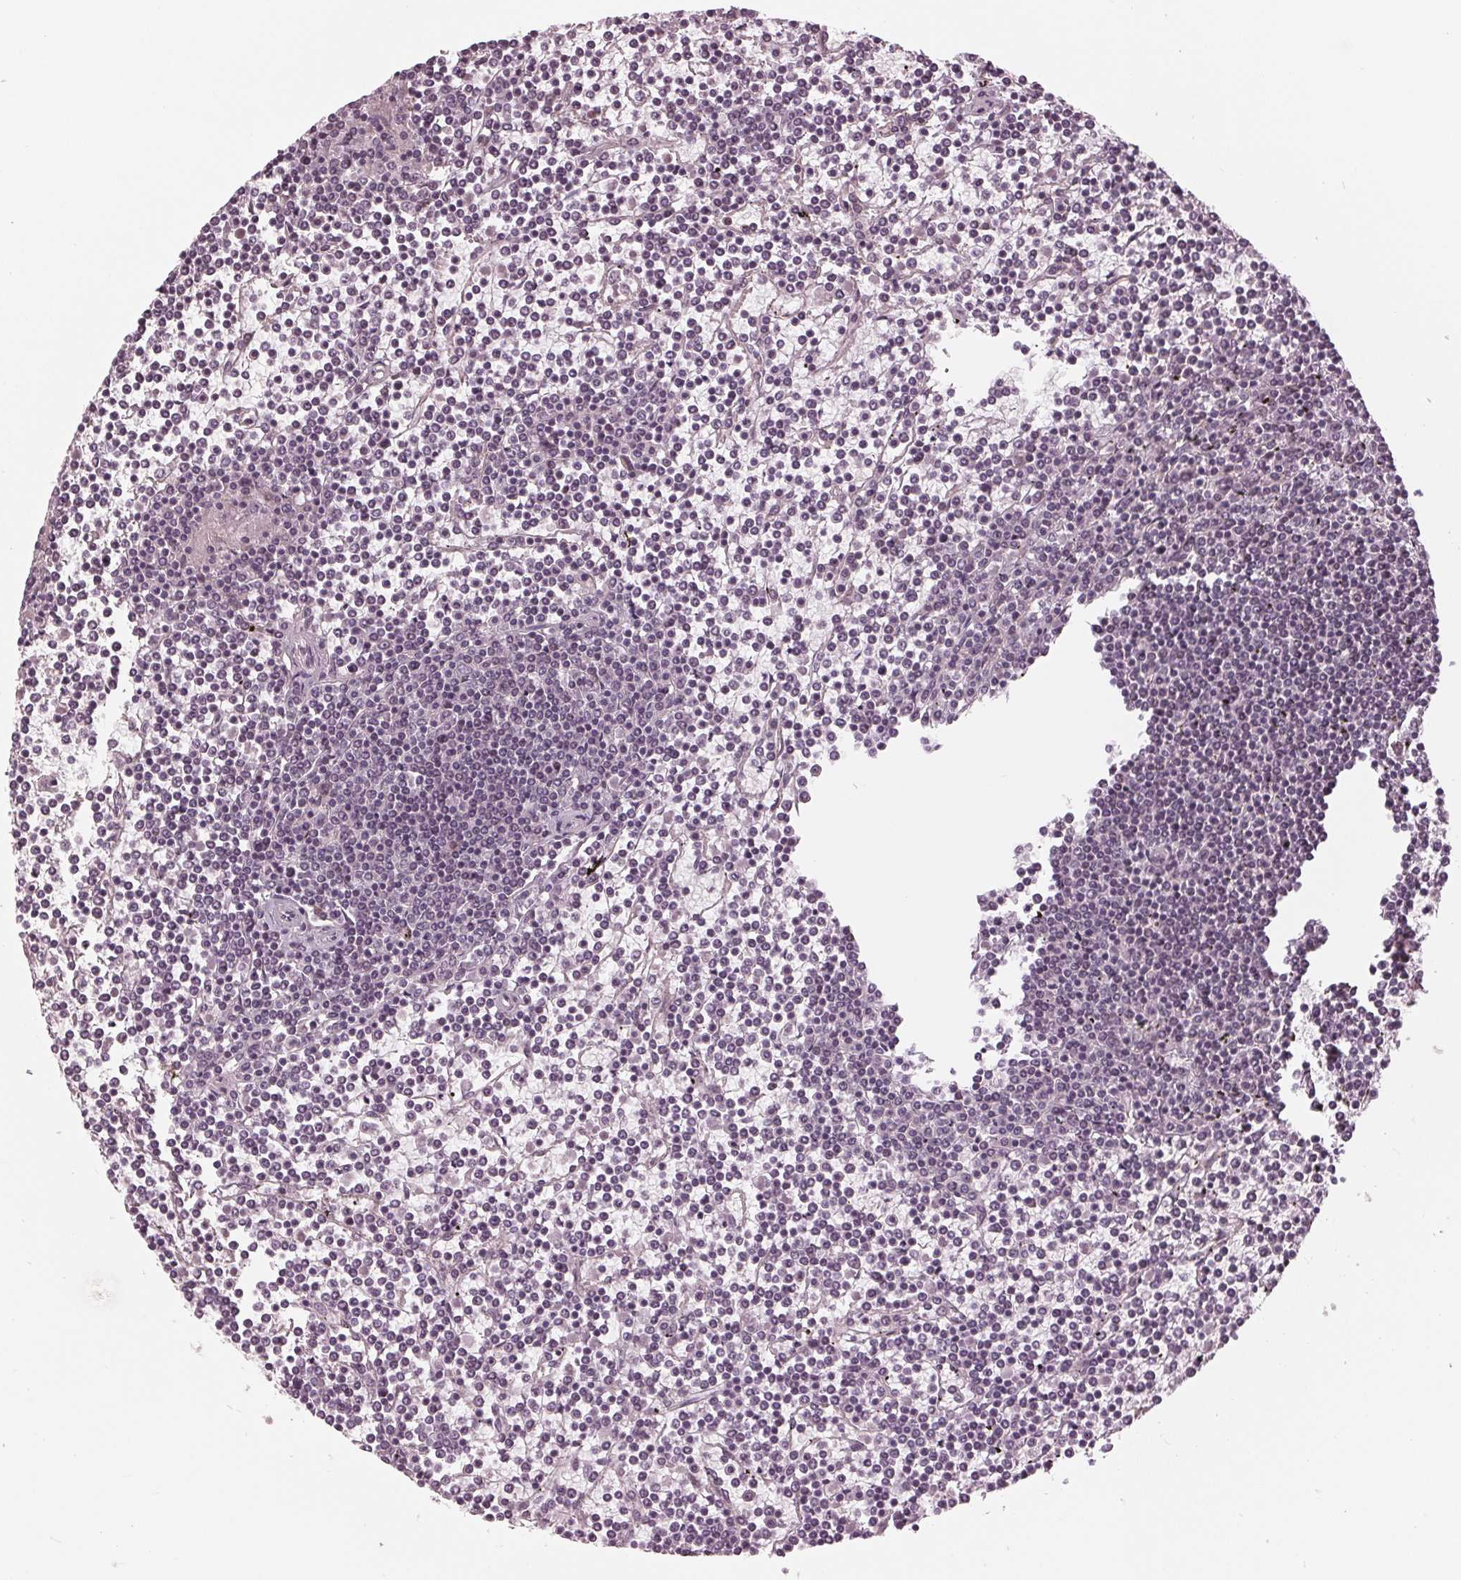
{"staining": {"intensity": "negative", "quantity": "none", "location": "none"}, "tissue": "lymphoma", "cell_type": "Tumor cells", "image_type": "cancer", "snomed": [{"axis": "morphology", "description": "Malignant lymphoma, non-Hodgkin's type, Low grade"}, {"axis": "topography", "description": "Spleen"}], "caption": "Tumor cells show no significant protein expression in low-grade malignant lymphoma, non-Hodgkin's type. The staining is performed using DAB brown chromogen with nuclei counter-stained in using hematoxylin.", "gene": "SLX4", "patient": {"sex": "female", "age": 19}}